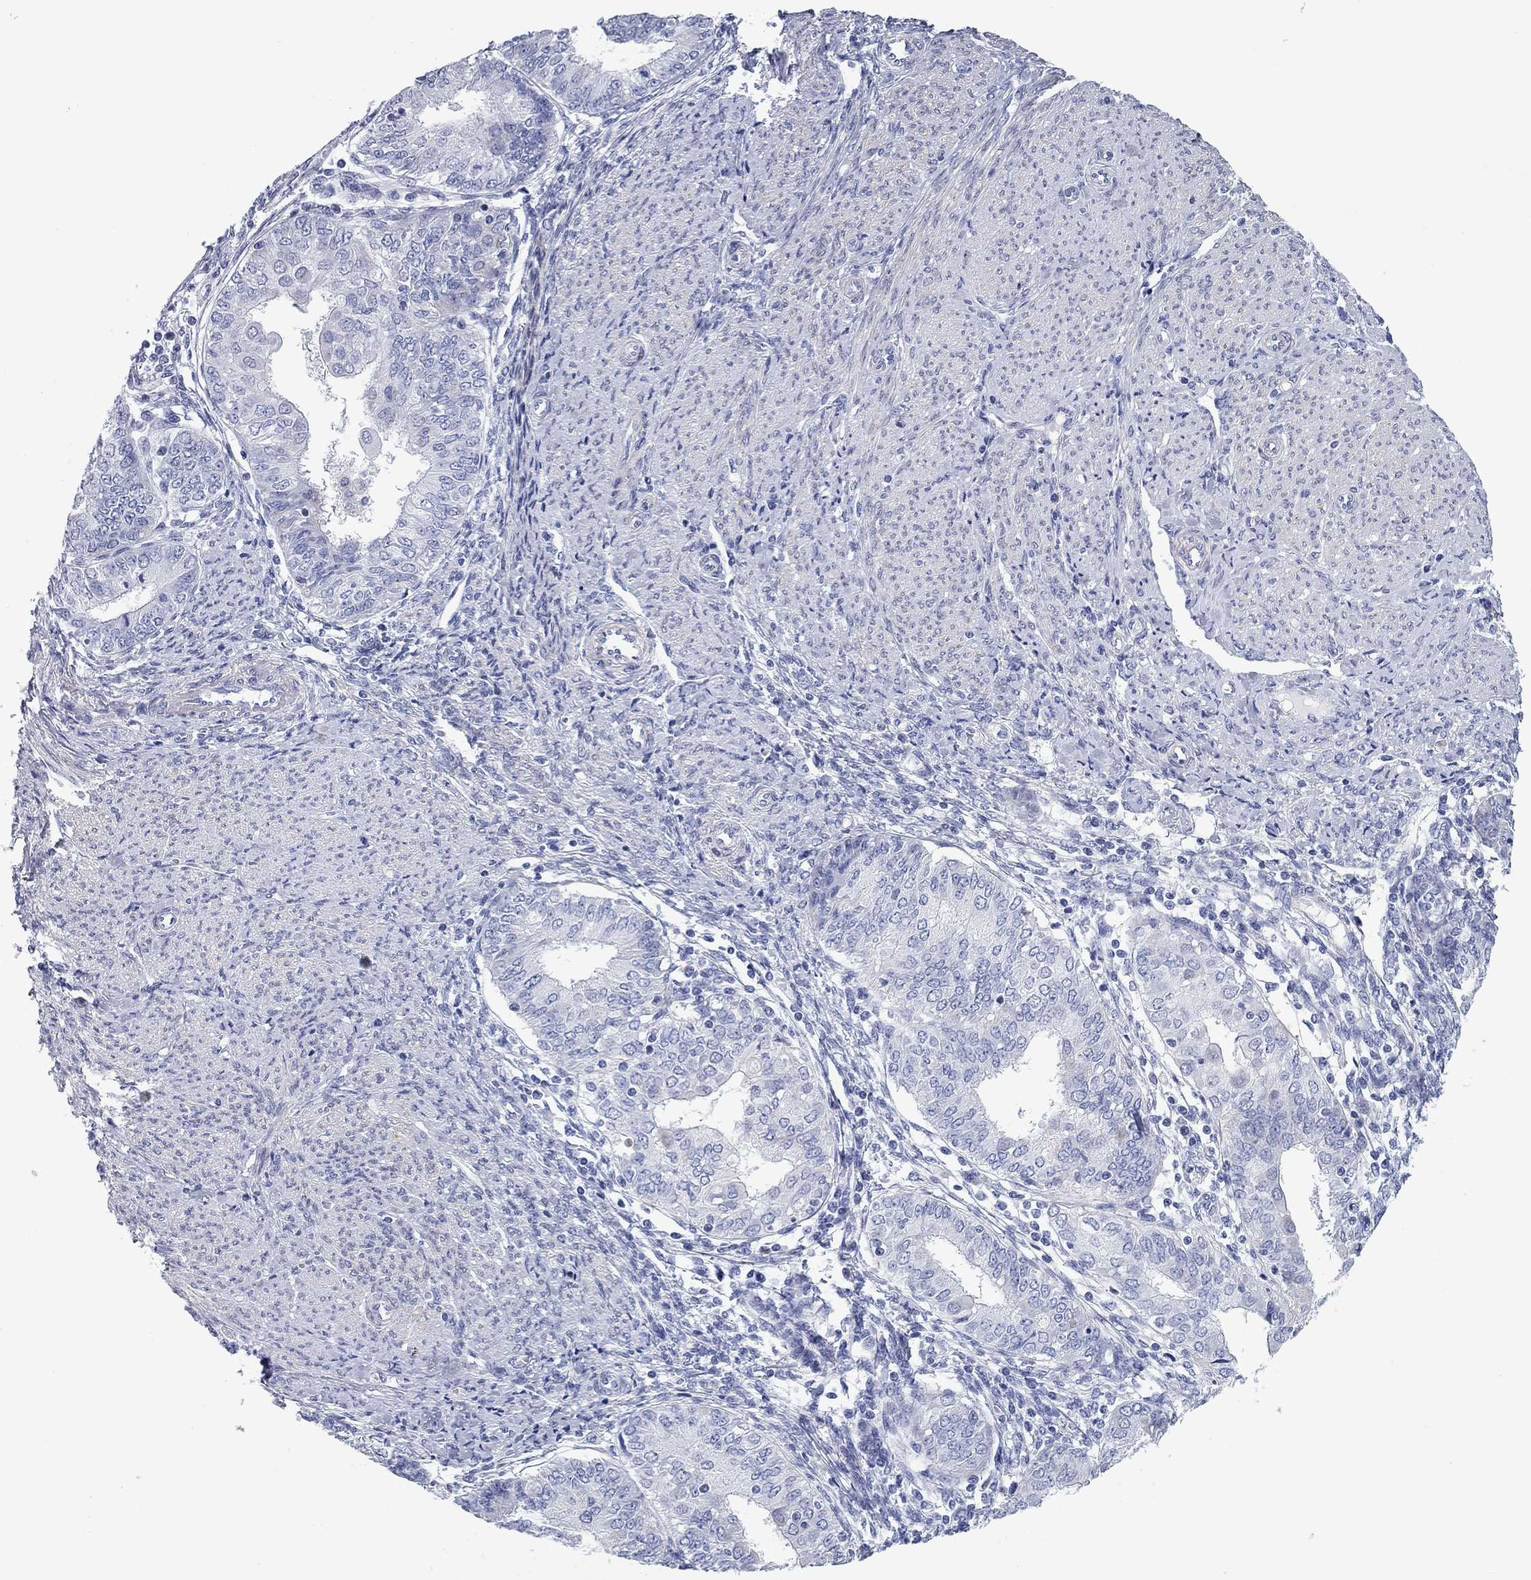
{"staining": {"intensity": "negative", "quantity": "none", "location": "none"}, "tissue": "endometrial cancer", "cell_type": "Tumor cells", "image_type": "cancer", "snomed": [{"axis": "morphology", "description": "Adenocarcinoma, NOS"}, {"axis": "topography", "description": "Endometrium"}], "caption": "High power microscopy photomicrograph of an immunohistochemistry histopathology image of endometrial adenocarcinoma, revealing no significant positivity in tumor cells.", "gene": "CHI3L2", "patient": {"sex": "female", "age": 68}}